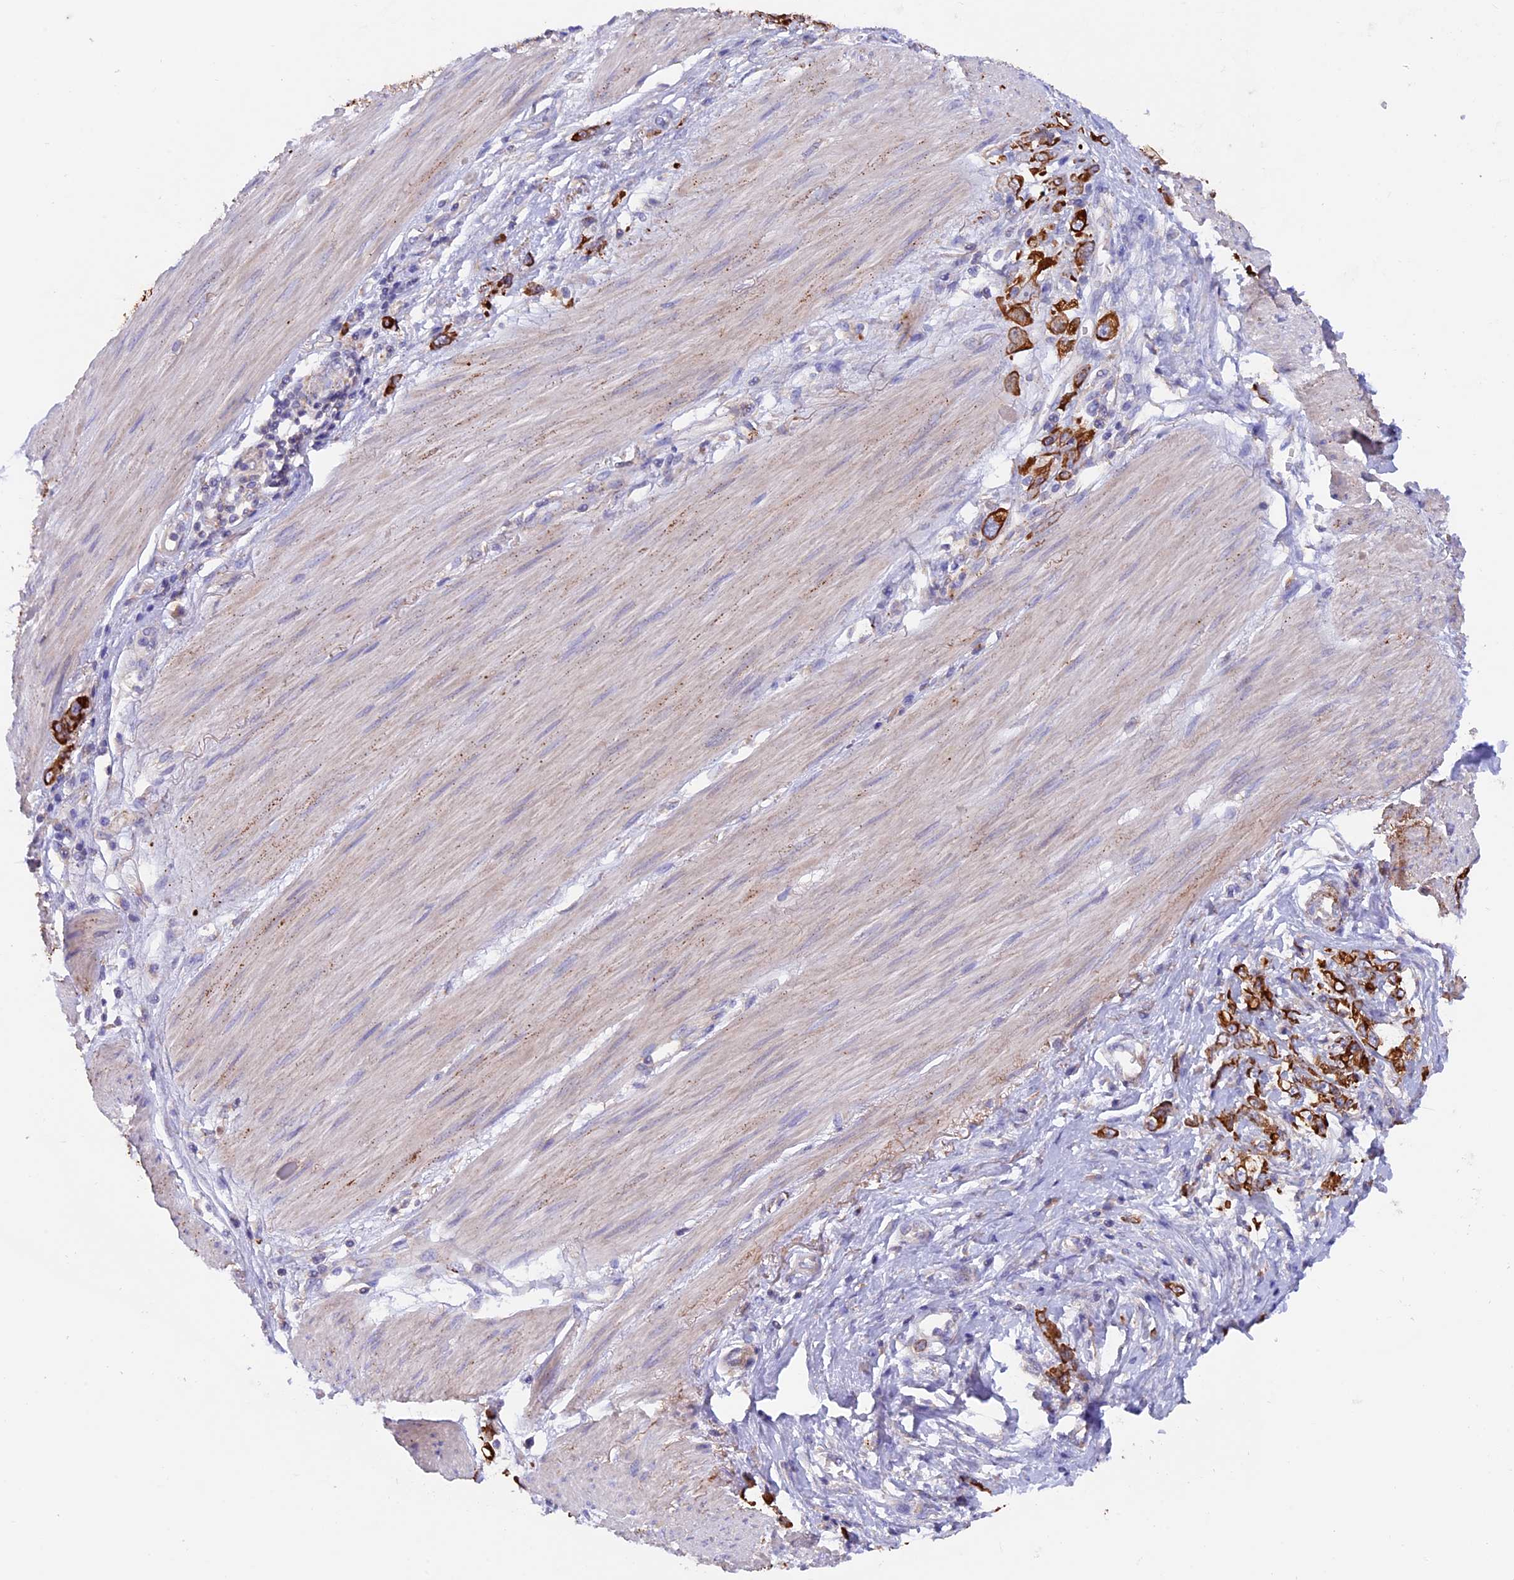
{"staining": {"intensity": "strong", "quantity": ">75%", "location": "cytoplasmic/membranous"}, "tissue": "stomach cancer", "cell_type": "Tumor cells", "image_type": "cancer", "snomed": [{"axis": "morphology", "description": "Adenocarcinoma, NOS"}, {"axis": "topography", "description": "Stomach"}], "caption": "This is a photomicrograph of immunohistochemistry staining of stomach cancer (adenocarcinoma), which shows strong positivity in the cytoplasmic/membranous of tumor cells.", "gene": "PTPN9", "patient": {"sex": "female", "age": 76}}